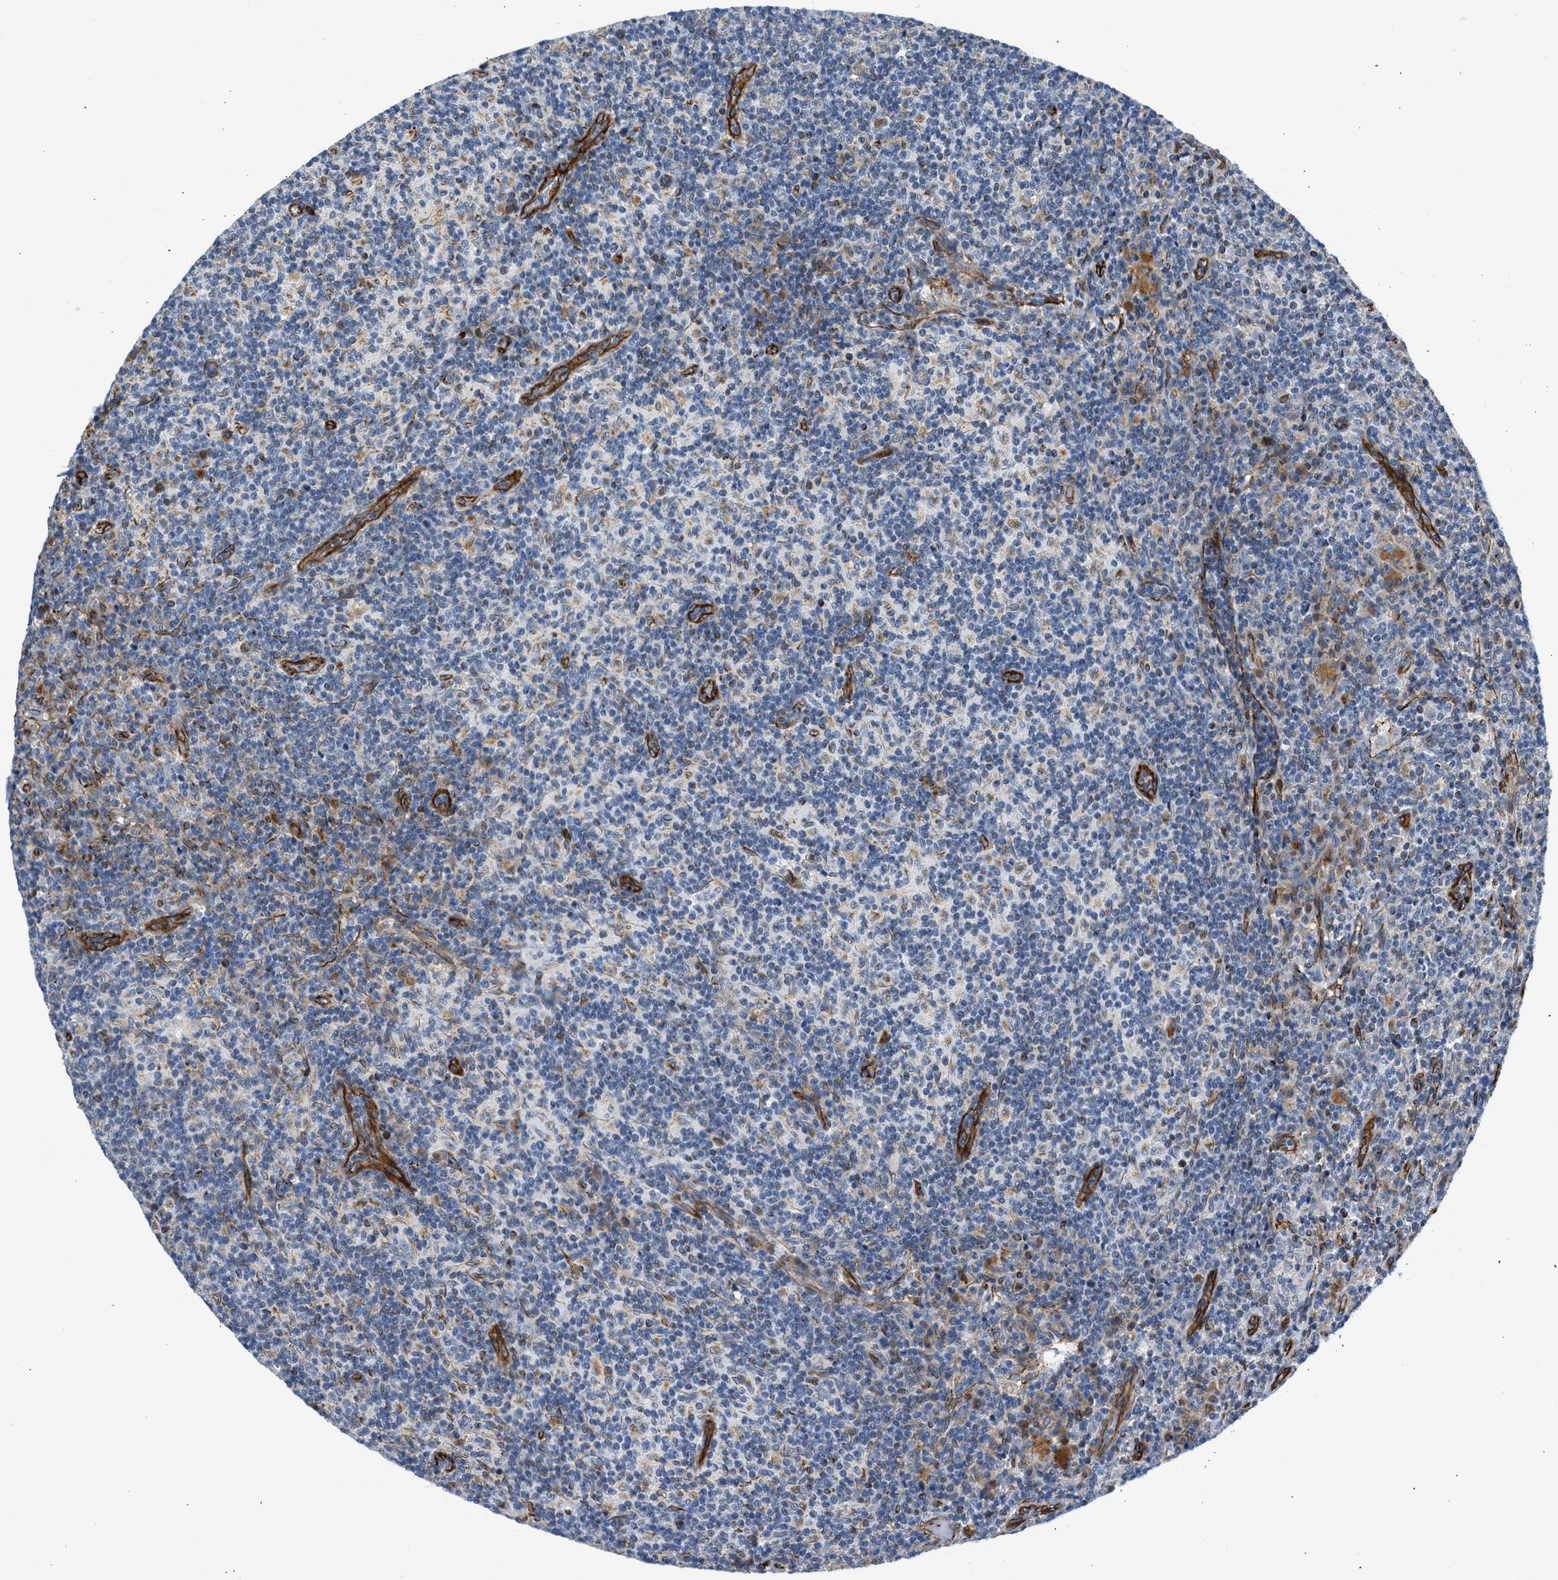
{"staining": {"intensity": "negative", "quantity": "none", "location": "none"}, "tissue": "lymph node", "cell_type": "Germinal center cells", "image_type": "normal", "snomed": [{"axis": "morphology", "description": "Normal tissue, NOS"}, {"axis": "morphology", "description": "Inflammation, NOS"}, {"axis": "topography", "description": "Lymph node"}], "caption": "Immunohistochemistry (IHC) histopathology image of benign human lymph node stained for a protein (brown), which reveals no positivity in germinal center cells.", "gene": "ULK4", "patient": {"sex": "male", "age": 55}}